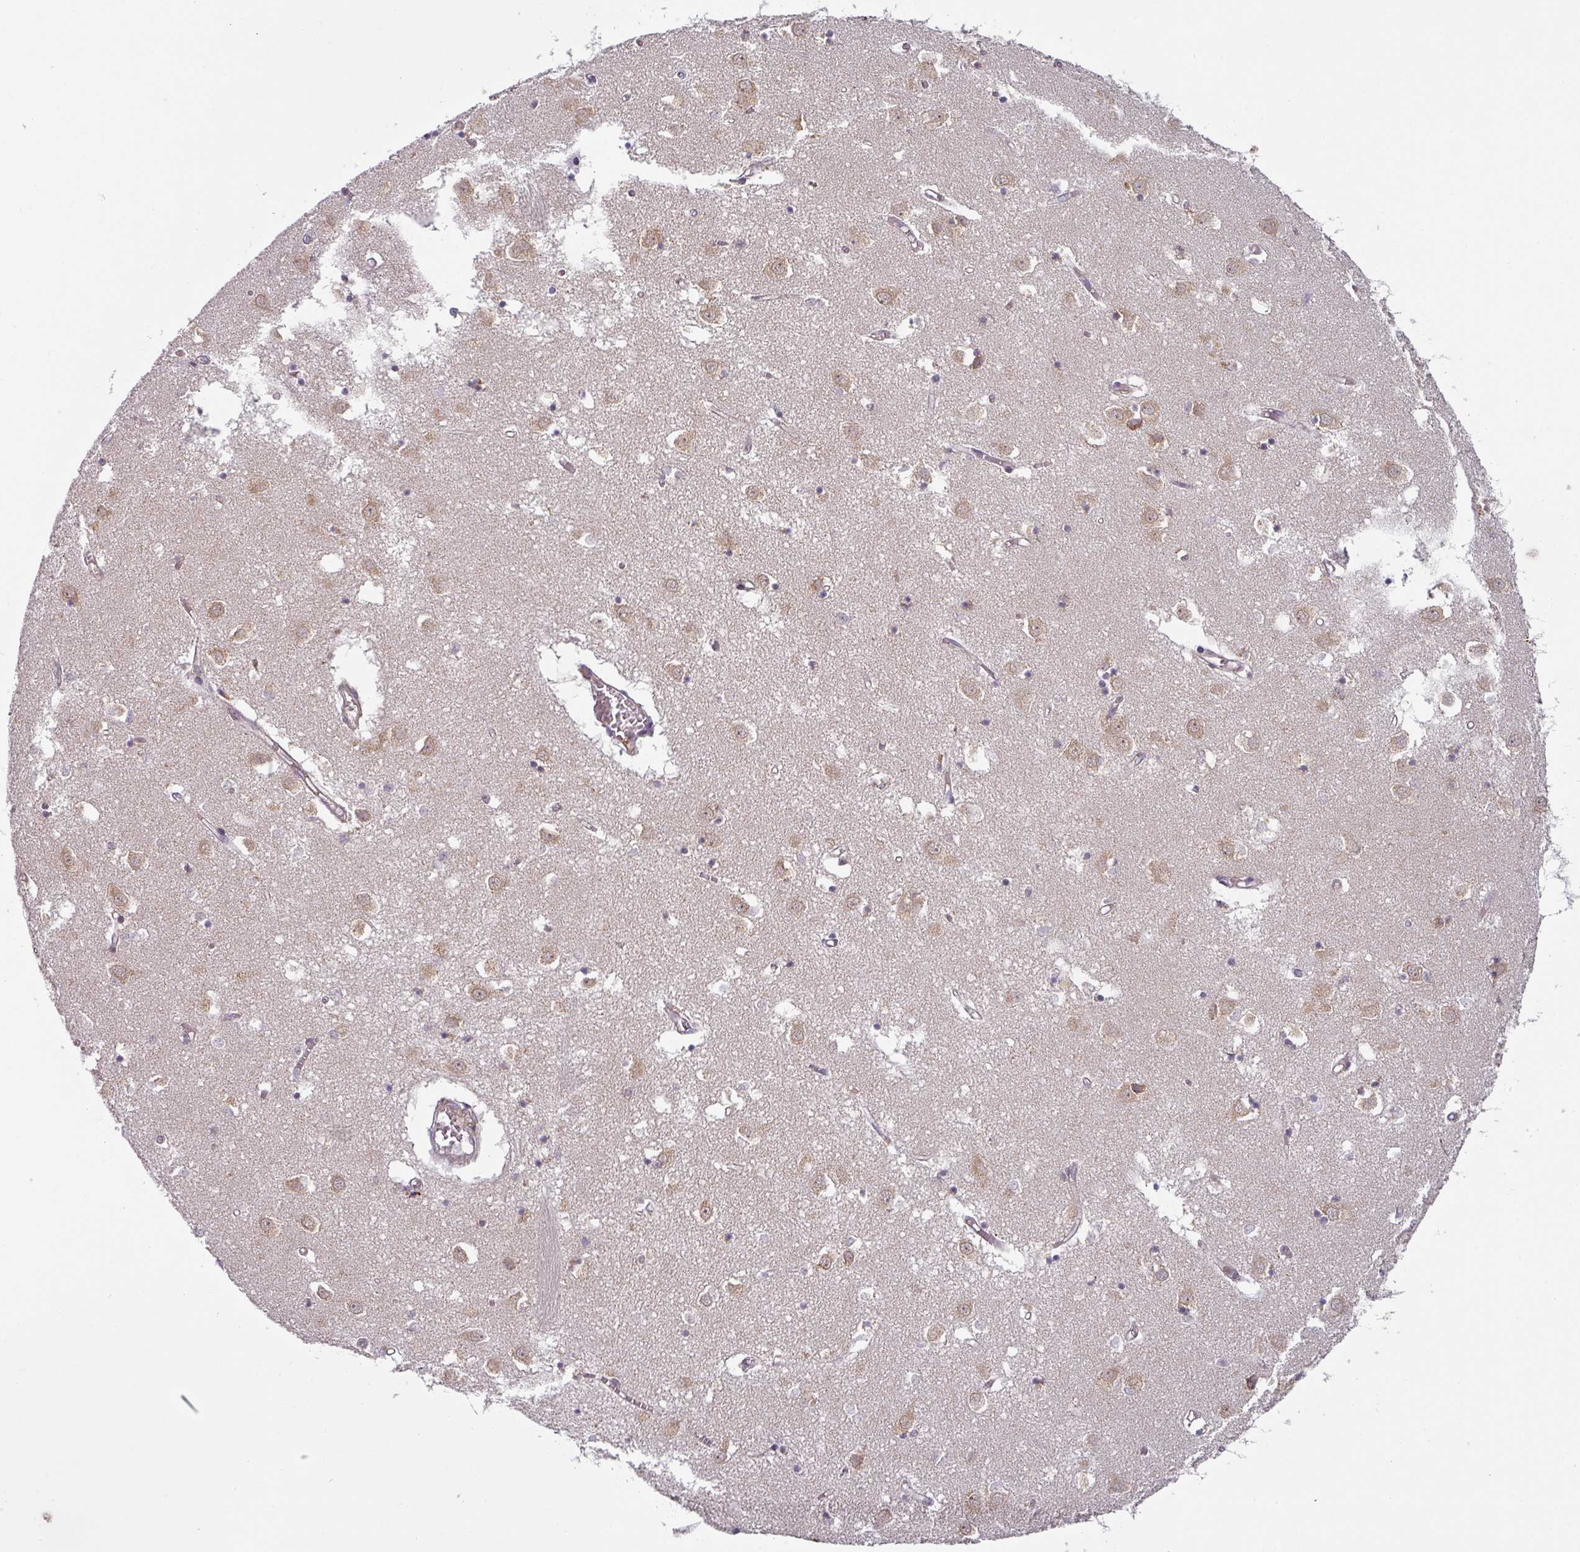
{"staining": {"intensity": "negative", "quantity": "none", "location": "none"}, "tissue": "caudate", "cell_type": "Glial cells", "image_type": "normal", "snomed": [{"axis": "morphology", "description": "Normal tissue, NOS"}, {"axis": "topography", "description": "Lateral ventricle wall"}], "caption": "DAB immunohistochemical staining of benign human caudate reveals no significant positivity in glial cells. Brightfield microscopy of immunohistochemistry stained with DAB (brown) and hematoxylin (blue), captured at high magnification.", "gene": "MRPS16", "patient": {"sex": "male", "age": 70}}